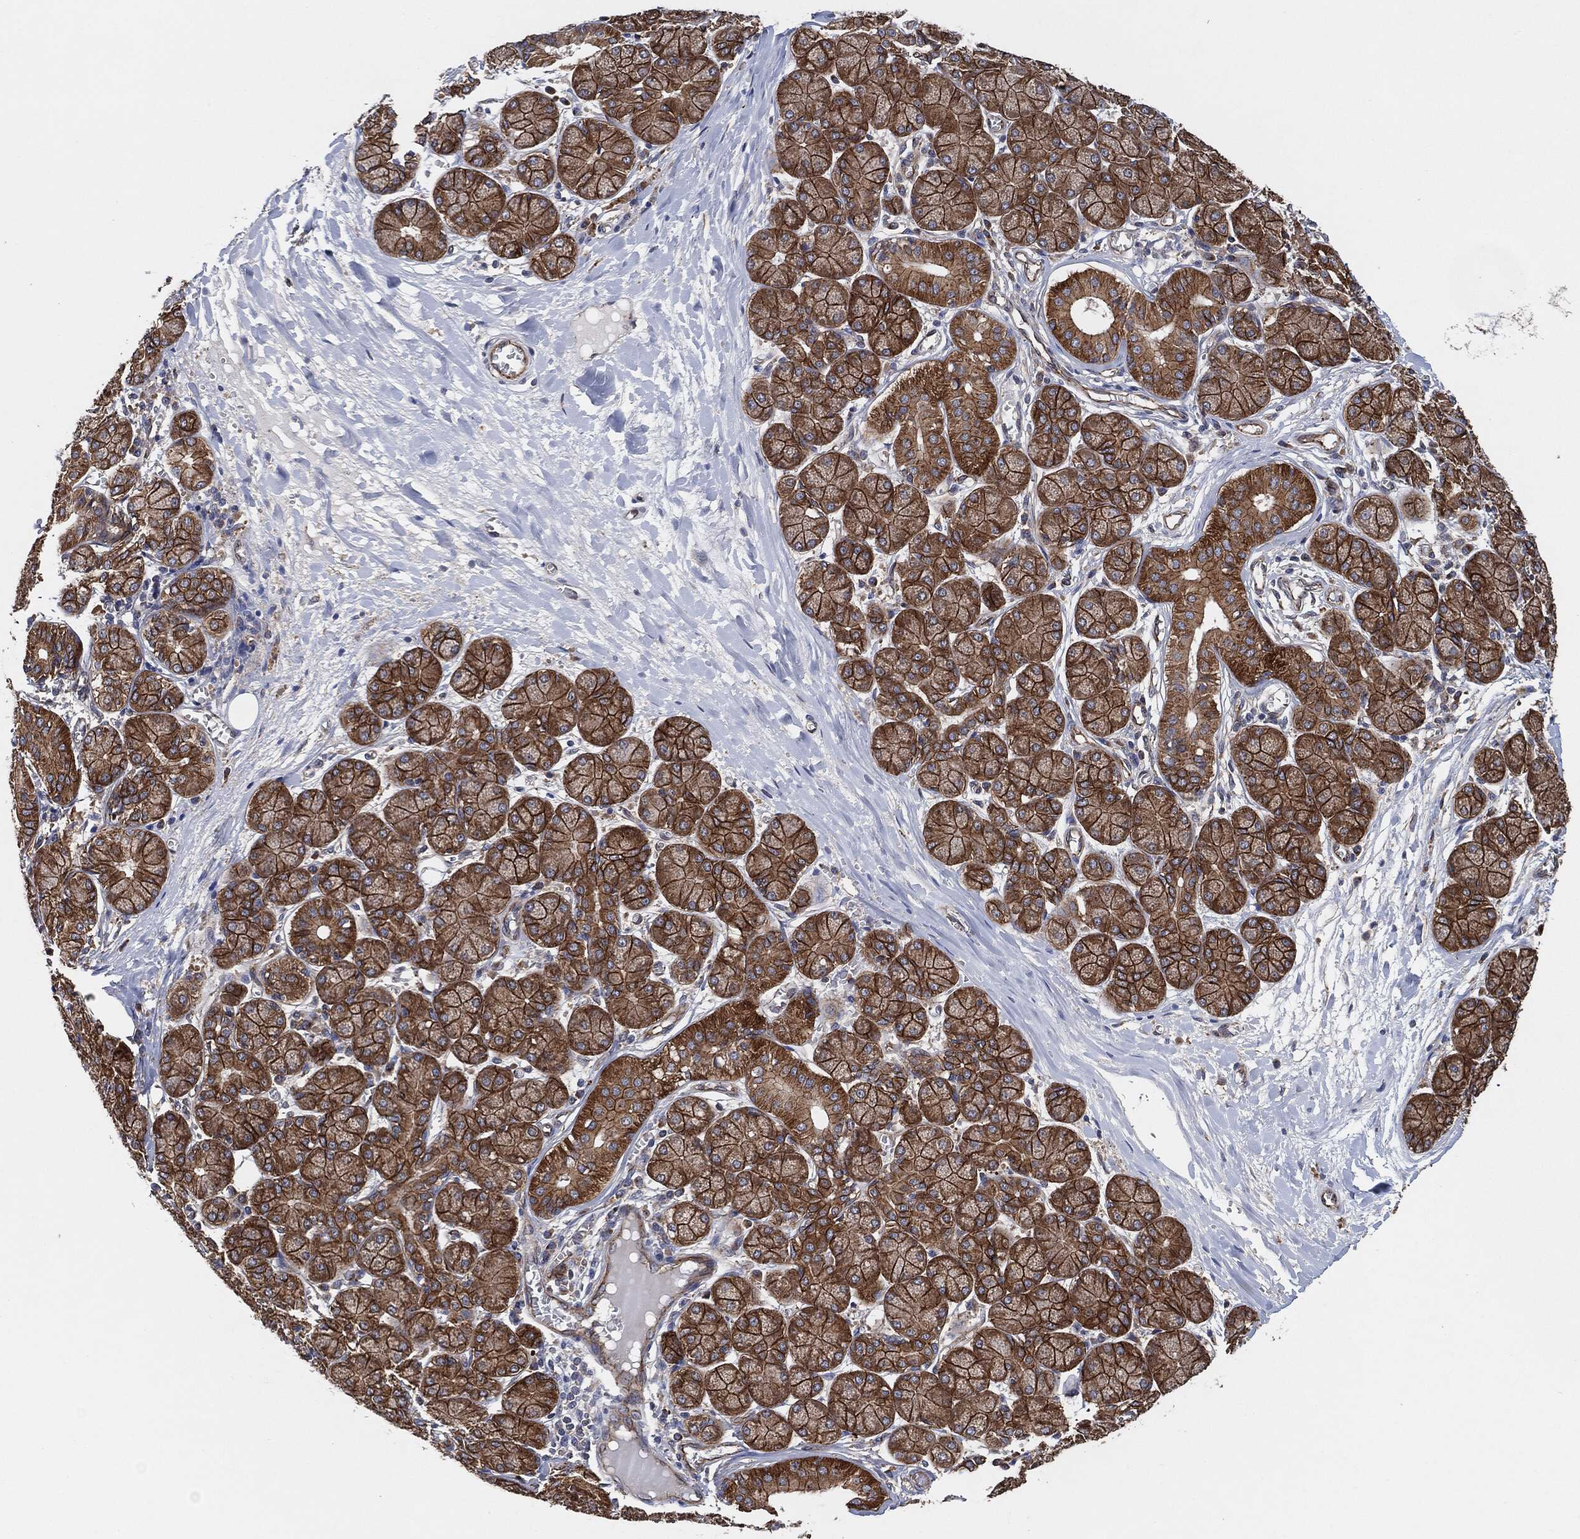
{"staining": {"intensity": "strong", "quantity": ">75%", "location": "cytoplasmic/membranous"}, "tissue": "salivary gland", "cell_type": "Glandular cells", "image_type": "normal", "snomed": [{"axis": "morphology", "description": "Normal tissue, NOS"}, {"axis": "topography", "description": "Salivary gland"}, {"axis": "topography", "description": "Peripheral nerve tissue"}], "caption": "The histopathology image shows staining of normal salivary gland, revealing strong cytoplasmic/membranous protein staining (brown color) within glandular cells.", "gene": "CTNNA1", "patient": {"sex": "female", "age": 24}}